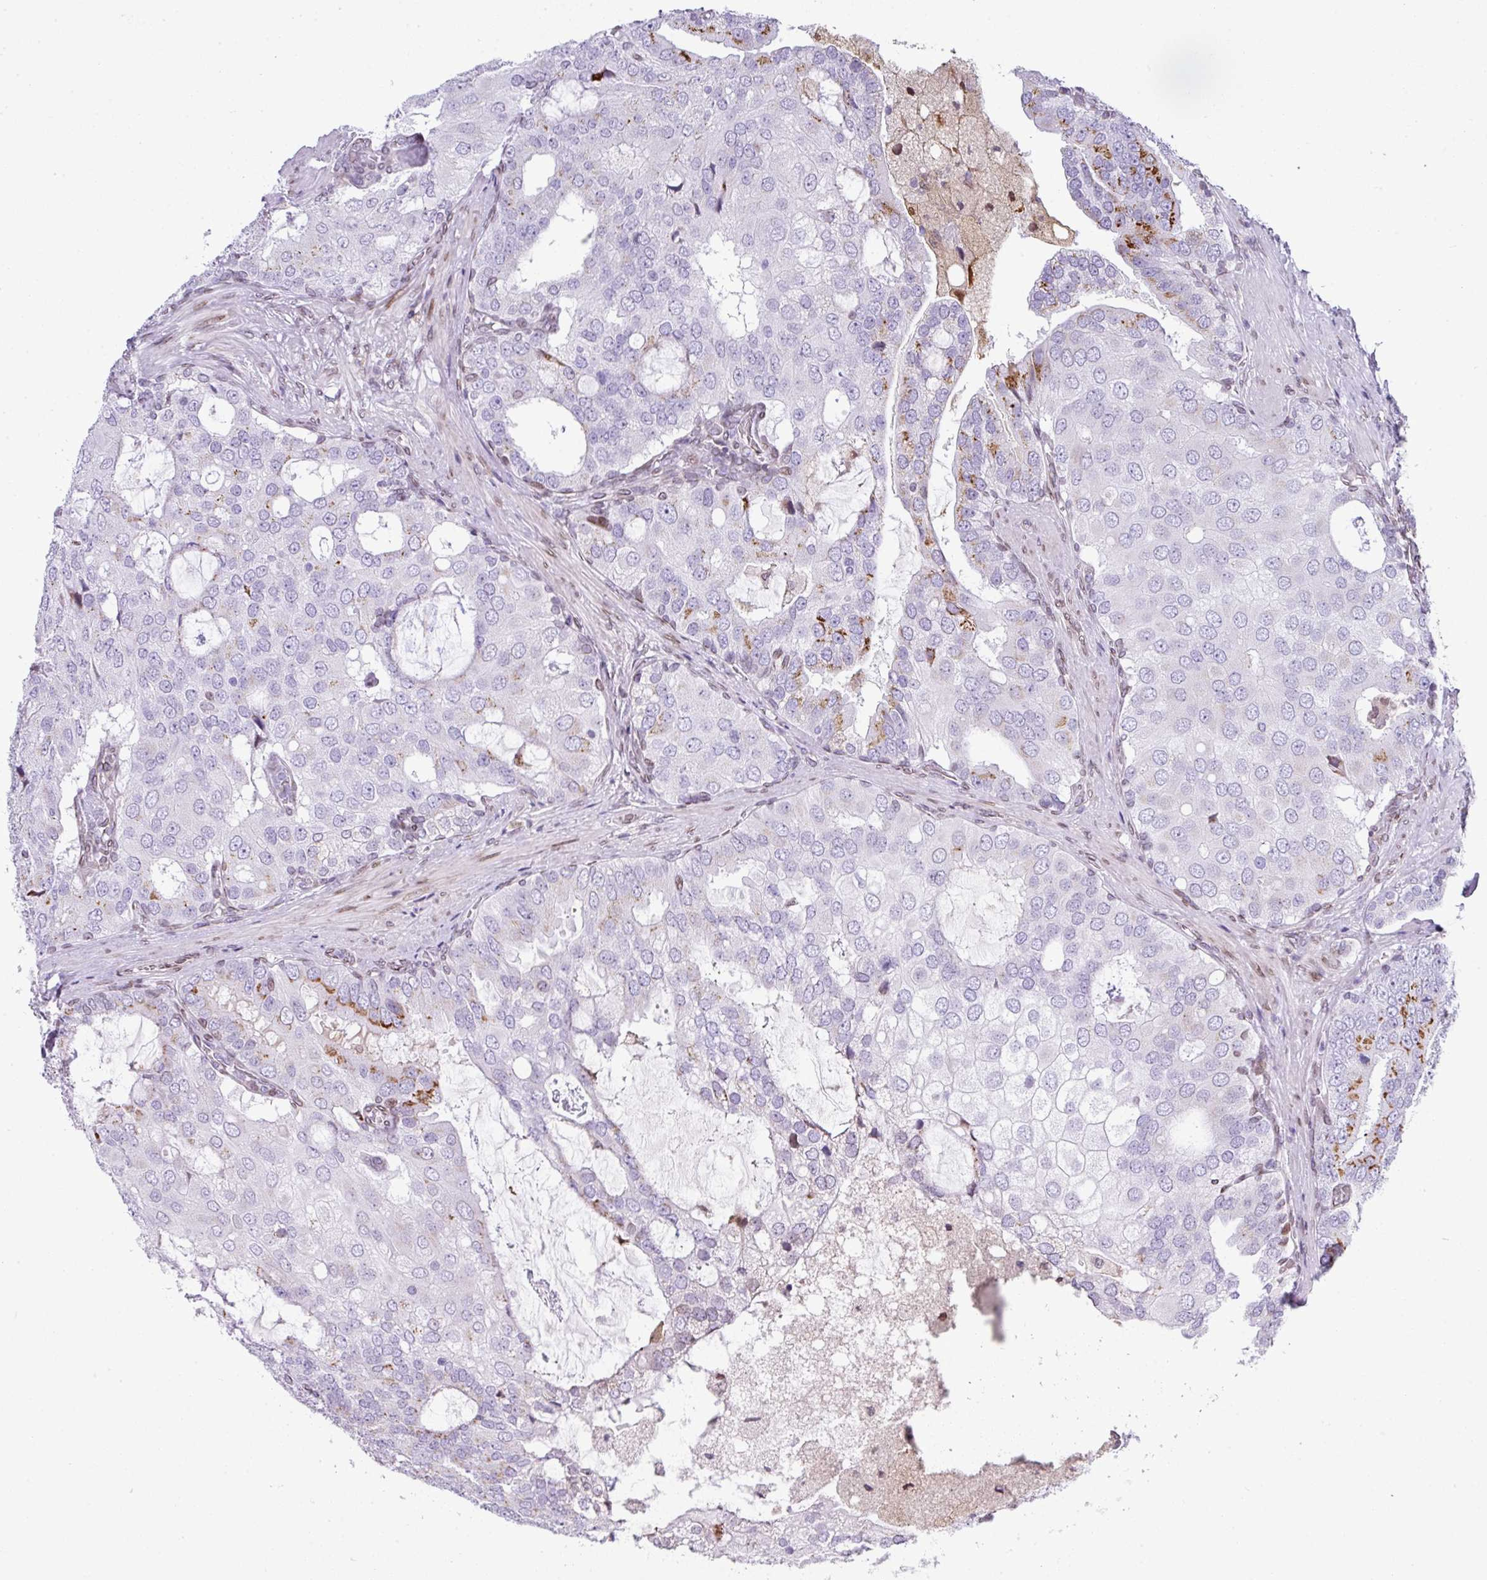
{"staining": {"intensity": "moderate", "quantity": "<25%", "location": "cytoplasmic/membranous"}, "tissue": "prostate cancer", "cell_type": "Tumor cells", "image_type": "cancer", "snomed": [{"axis": "morphology", "description": "Adenocarcinoma, High grade"}, {"axis": "topography", "description": "Prostate"}], "caption": "Immunohistochemistry photomicrograph of neoplastic tissue: prostate cancer (adenocarcinoma (high-grade)) stained using immunohistochemistry displays low levels of moderate protein expression localized specifically in the cytoplasmic/membranous of tumor cells, appearing as a cytoplasmic/membranous brown color.", "gene": "PLK1", "patient": {"sex": "male", "age": 55}}